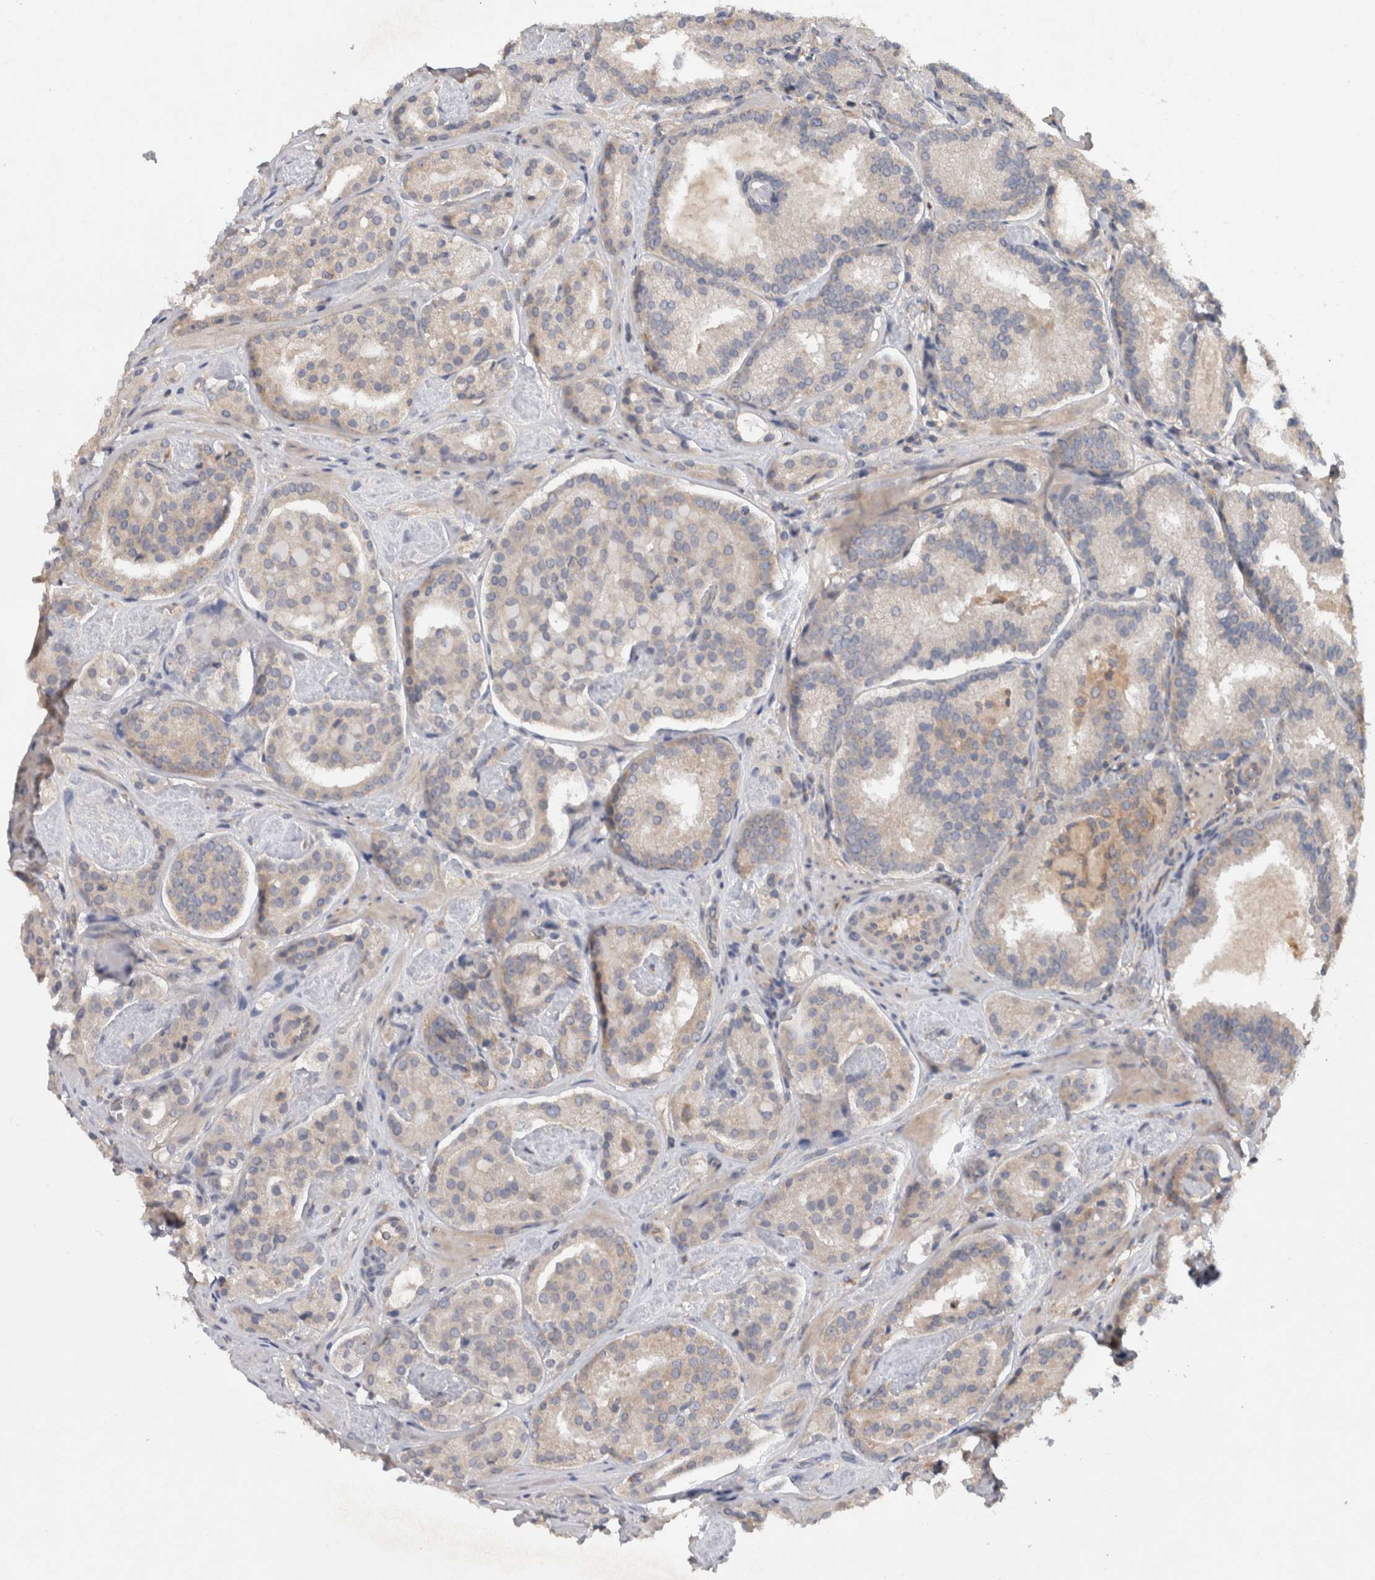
{"staining": {"intensity": "weak", "quantity": "<25%", "location": "cytoplasmic/membranous"}, "tissue": "prostate cancer", "cell_type": "Tumor cells", "image_type": "cancer", "snomed": [{"axis": "morphology", "description": "Adenocarcinoma, Low grade"}, {"axis": "topography", "description": "Prostate"}], "caption": "Immunohistochemistry (IHC) of prostate adenocarcinoma (low-grade) shows no positivity in tumor cells. Nuclei are stained in blue.", "gene": "TARBP1", "patient": {"sex": "male", "age": 69}}